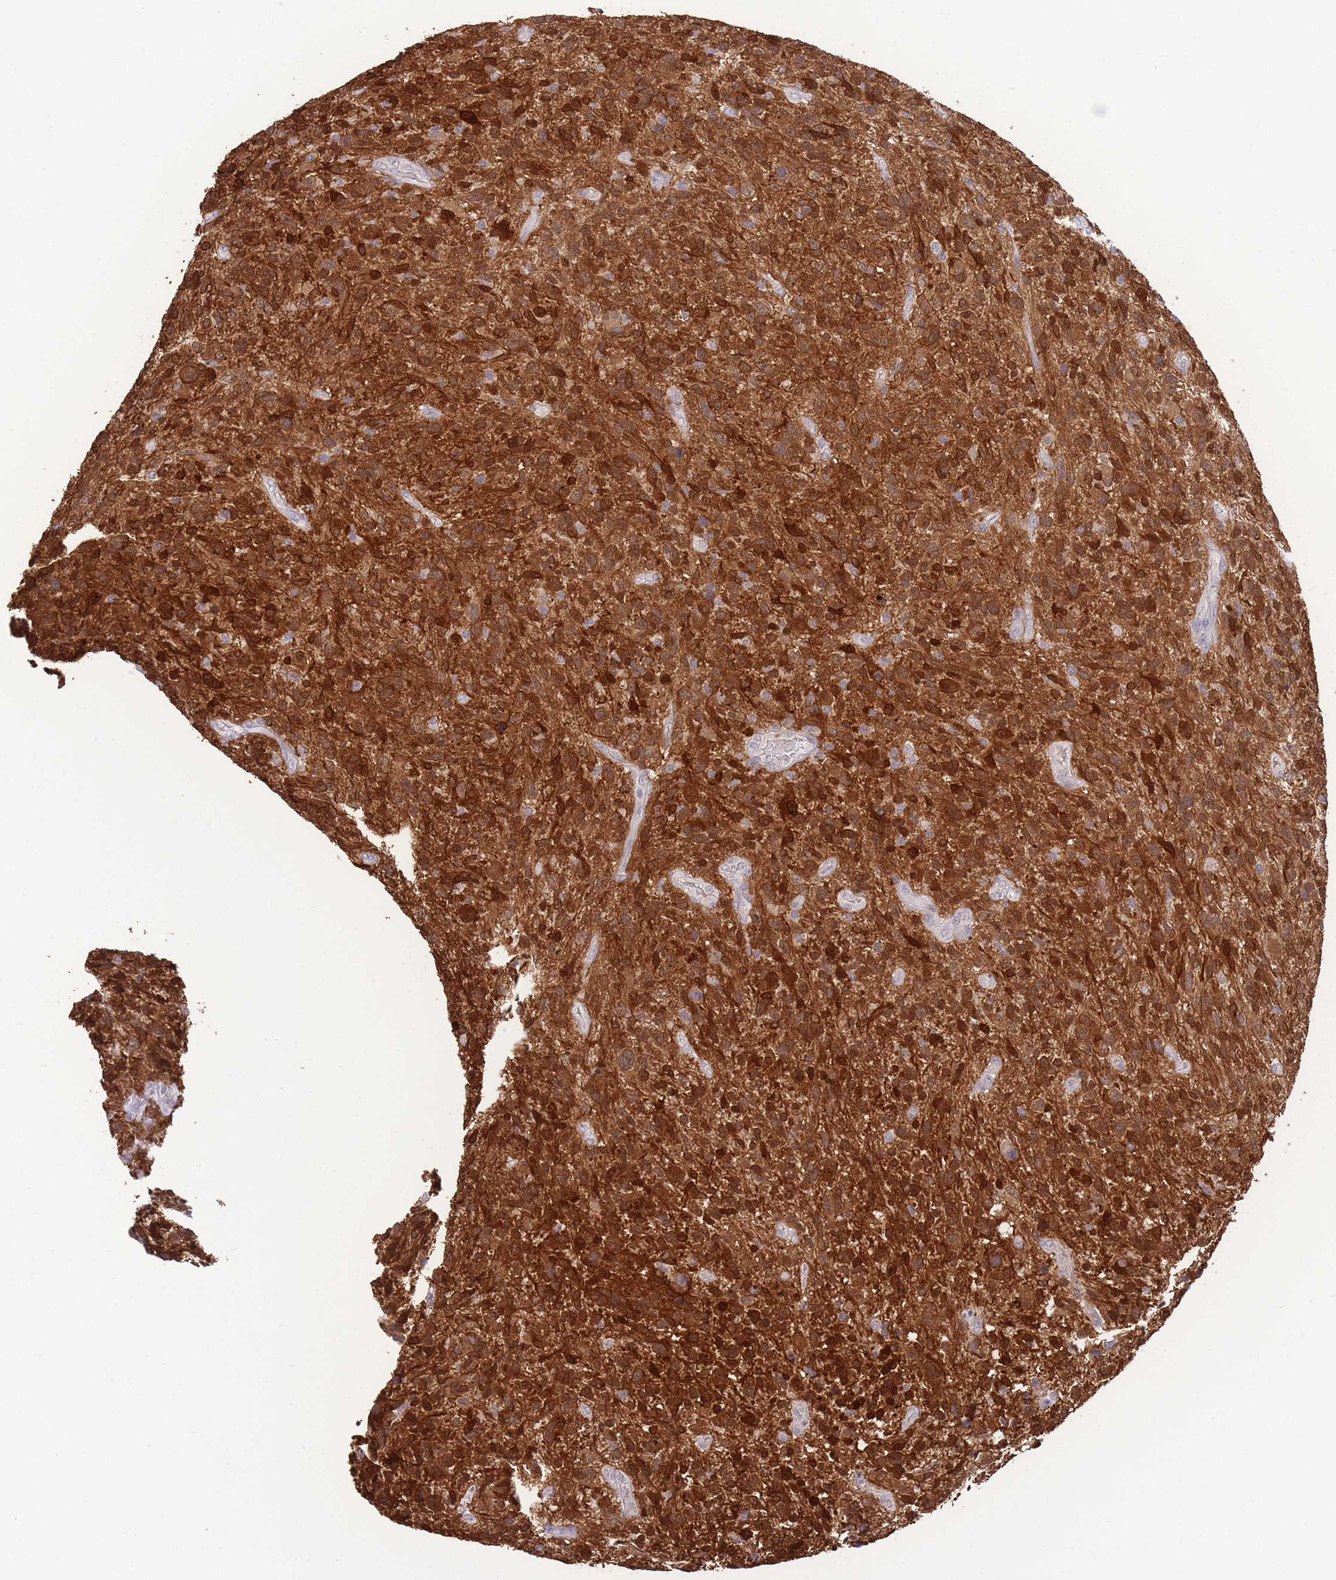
{"staining": {"intensity": "strong", "quantity": ">75%", "location": "cytoplasmic/membranous,nuclear"}, "tissue": "glioma", "cell_type": "Tumor cells", "image_type": "cancer", "snomed": [{"axis": "morphology", "description": "Glioma, malignant, High grade"}, {"axis": "topography", "description": "Brain"}], "caption": "Protein staining reveals strong cytoplasmic/membranous and nuclear staining in approximately >75% of tumor cells in malignant glioma (high-grade).", "gene": "FBXO46", "patient": {"sex": "male", "age": 47}}